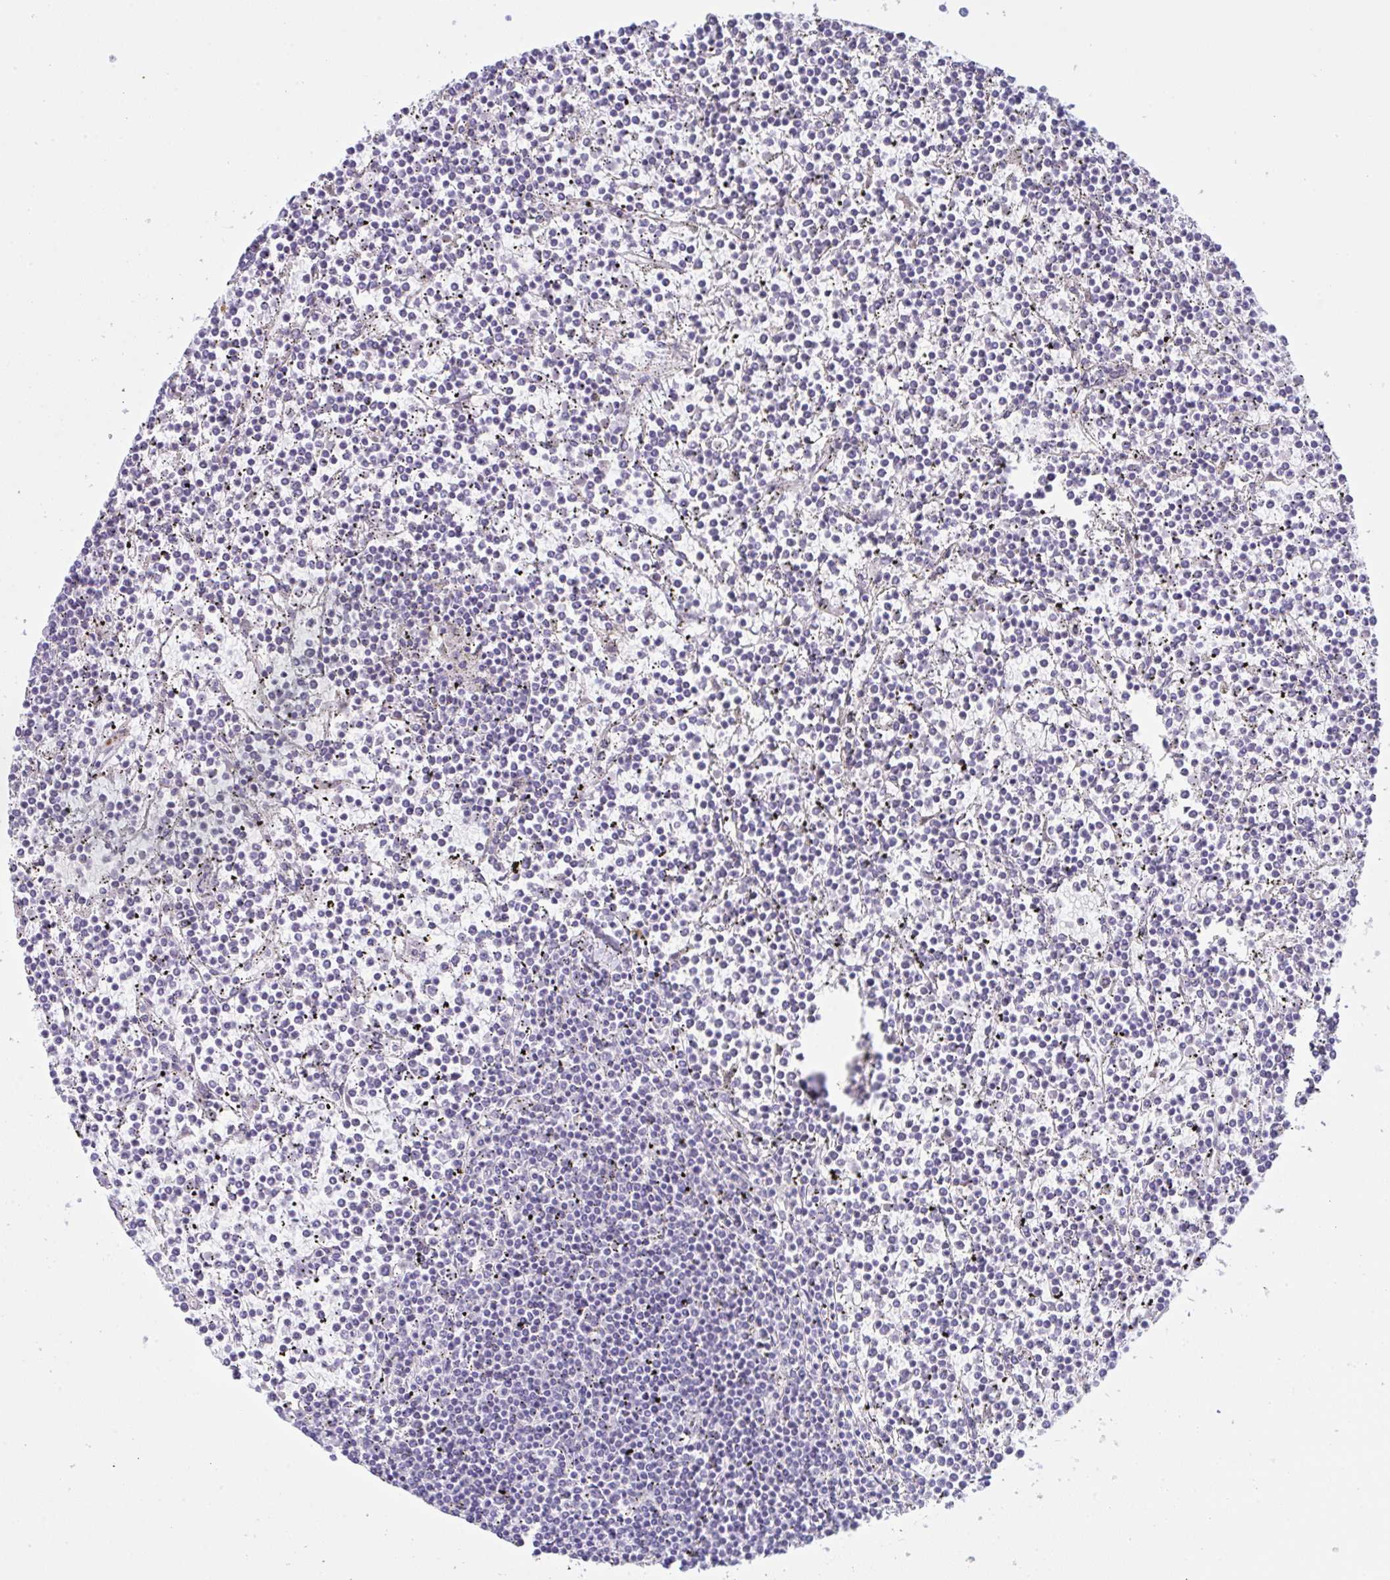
{"staining": {"intensity": "negative", "quantity": "none", "location": "none"}, "tissue": "lymphoma", "cell_type": "Tumor cells", "image_type": "cancer", "snomed": [{"axis": "morphology", "description": "Malignant lymphoma, non-Hodgkin's type, Low grade"}, {"axis": "topography", "description": "Spleen"}], "caption": "The image displays no staining of tumor cells in low-grade malignant lymphoma, non-Hodgkin's type.", "gene": "ZNF684", "patient": {"sex": "female", "age": 19}}